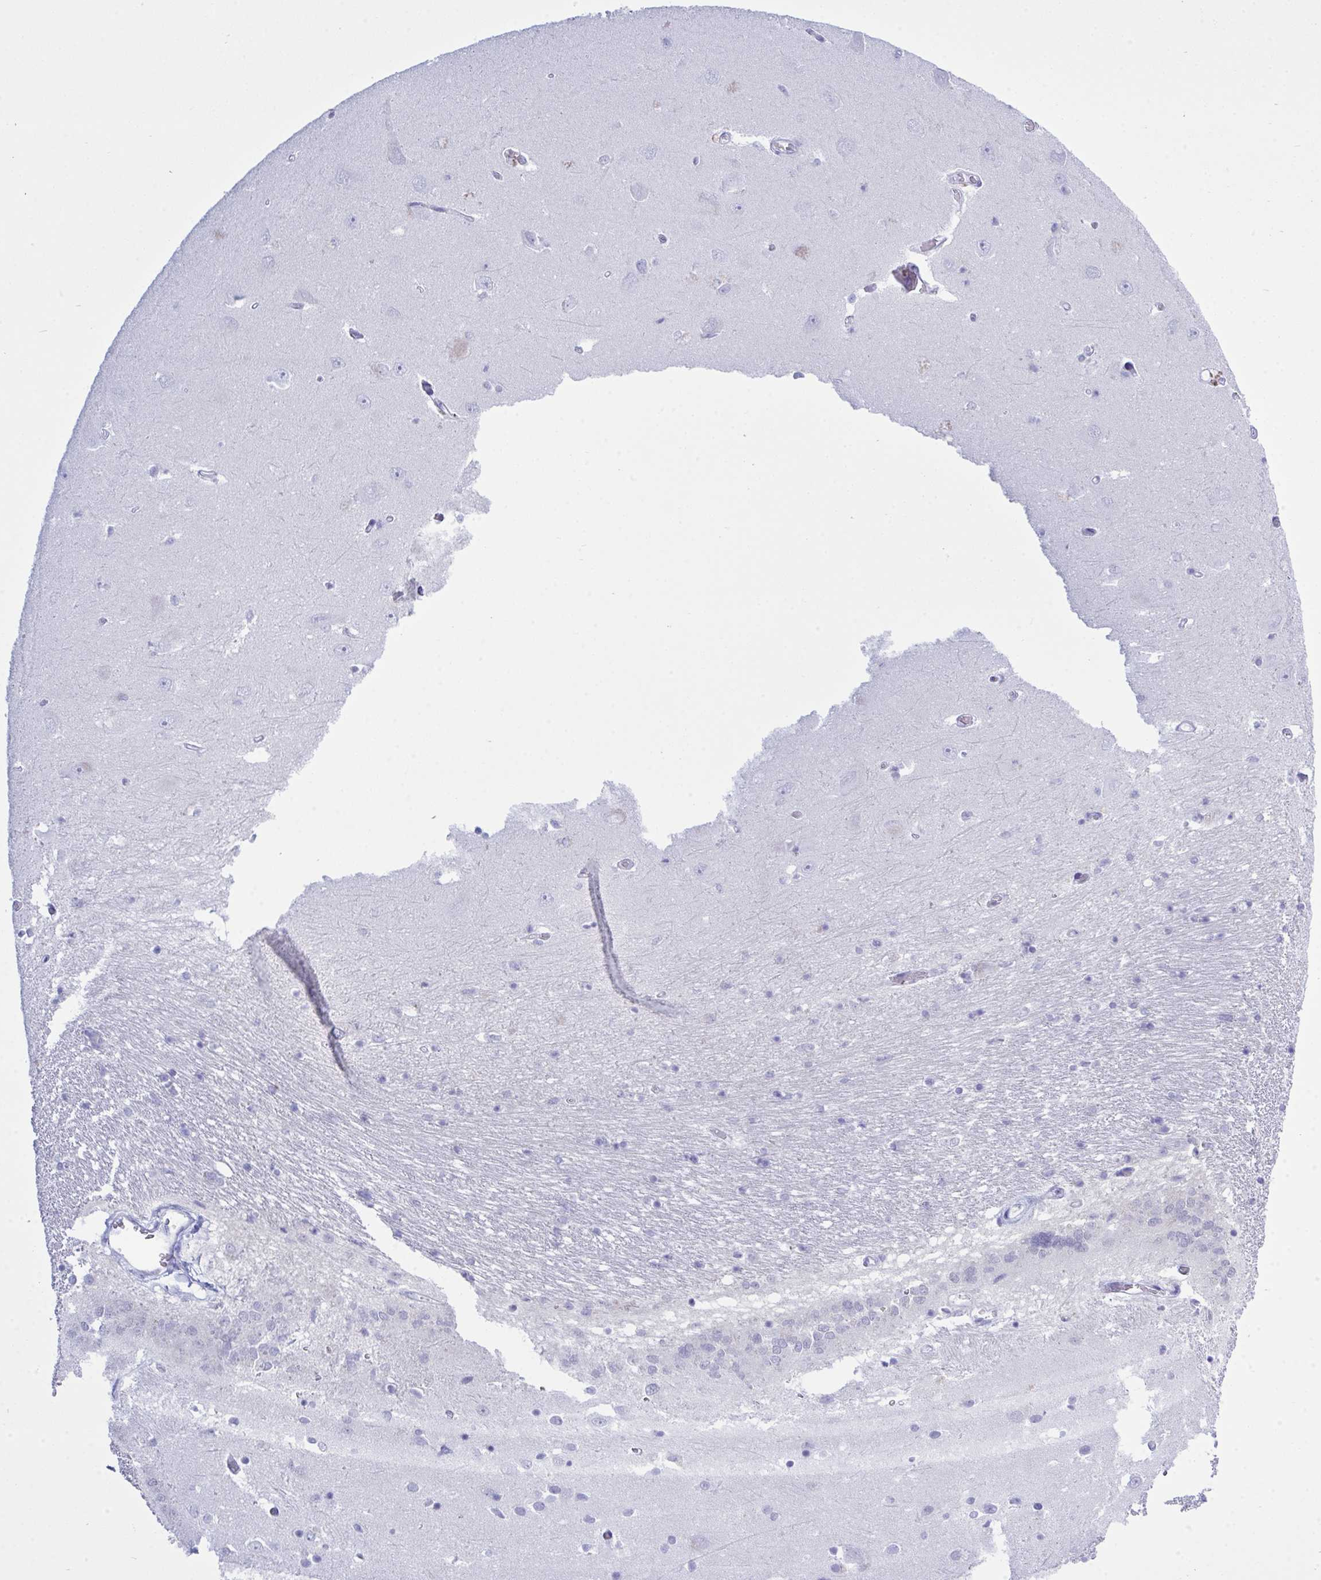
{"staining": {"intensity": "negative", "quantity": "none", "location": "none"}, "tissue": "caudate", "cell_type": "Glial cells", "image_type": "normal", "snomed": [{"axis": "morphology", "description": "Normal tissue, NOS"}, {"axis": "topography", "description": "Lateral ventricle wall"}, {"axis": "topography", "description": "Hippocampus"}], "caption": "A histopathology image of human caudate is negative for staining in glial cells. Nuclei are stained in blue.", "gene": "GLB1L2", "patient": {"sex": "female", "age": 63}}